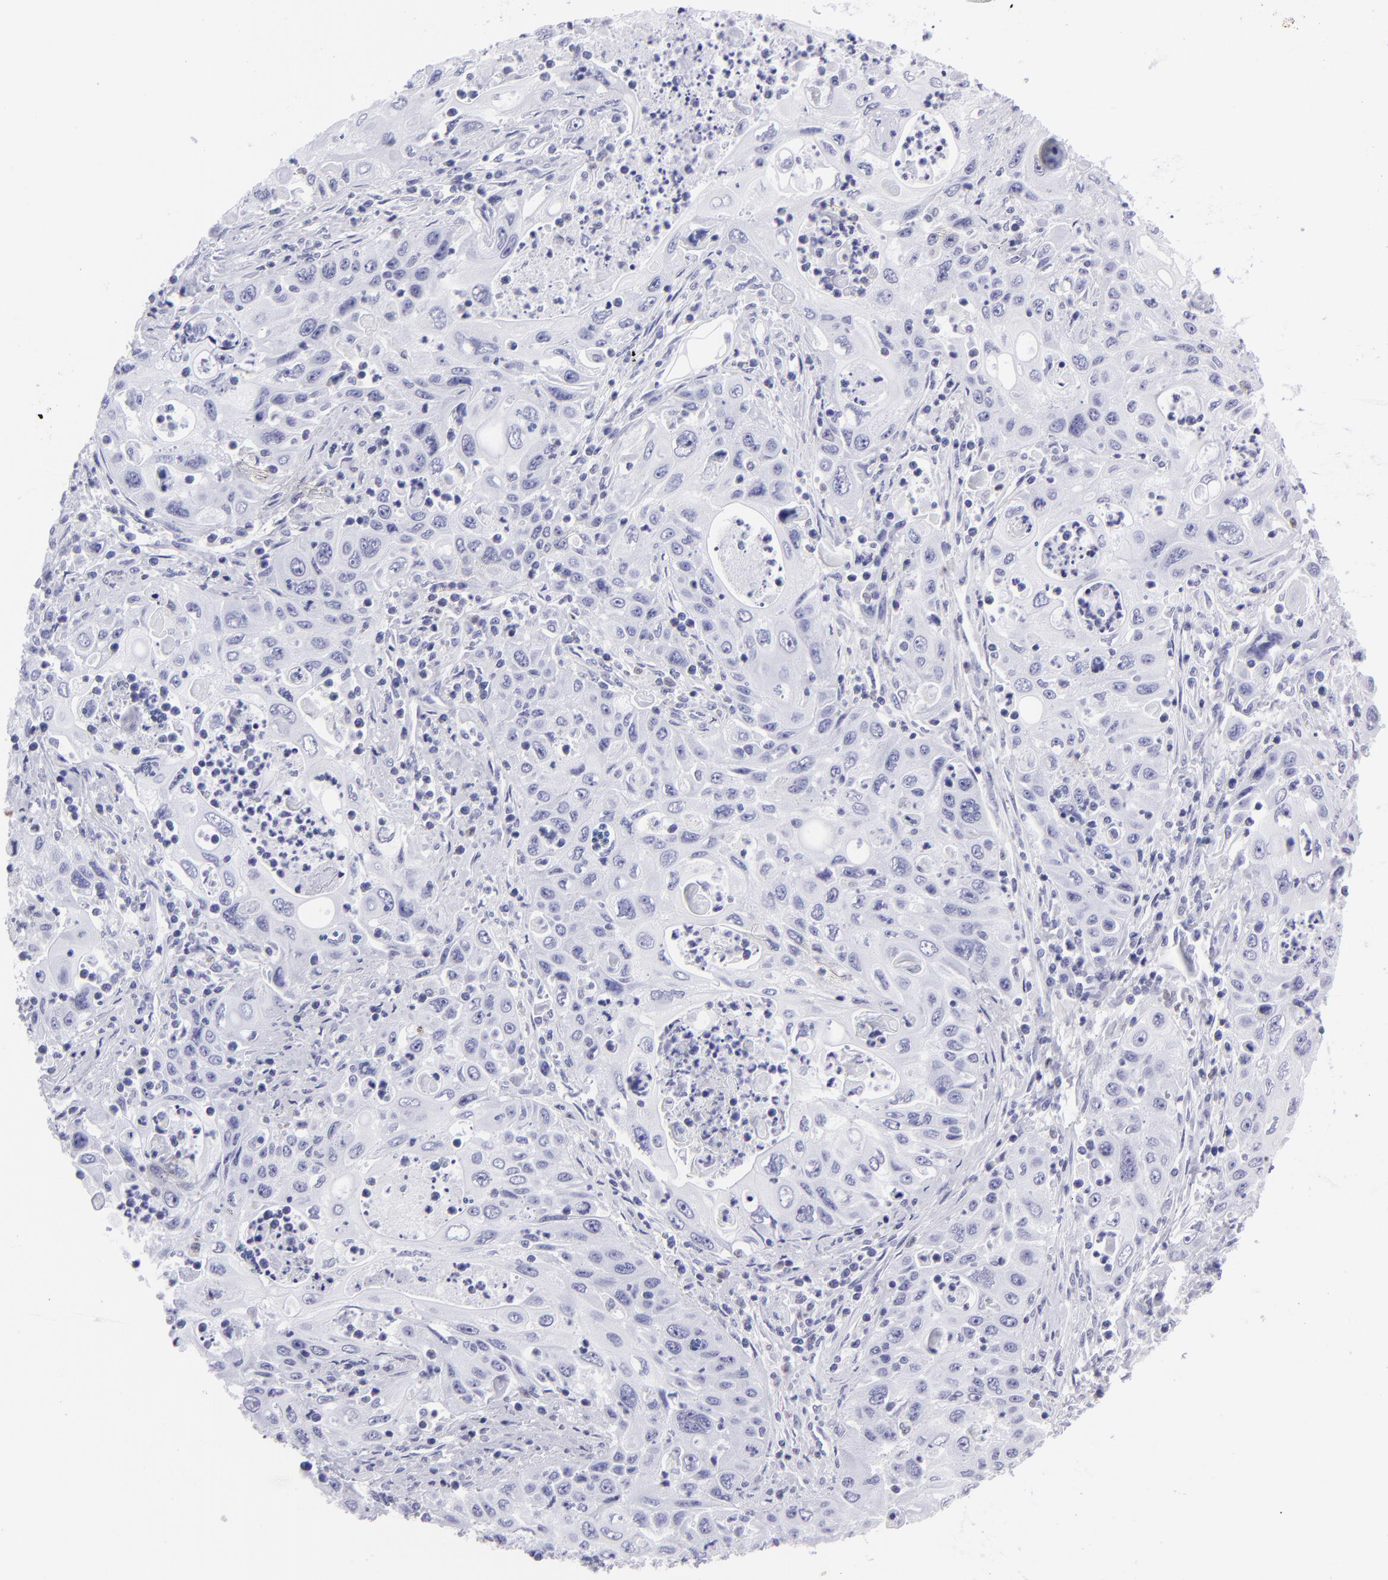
{"staining": {"intensity": "negative", "quantity": "none", "location": "none"}, "tissue": "pancreatic cancer", "cell_type": "Tumor cells", "image_type": "cancer", "snomed": [{"axis": "morphology", "description": "Adenocarcinoma, NOS"}, {"axis": "topography", "description": "Pancreas"}], "caption": "A photomicrograph of pancreatic cancer stained for a protein reveals no brown staining in tumor cells.", "gene": "MITF", "patient": {"sex": "male", "age": 70}}